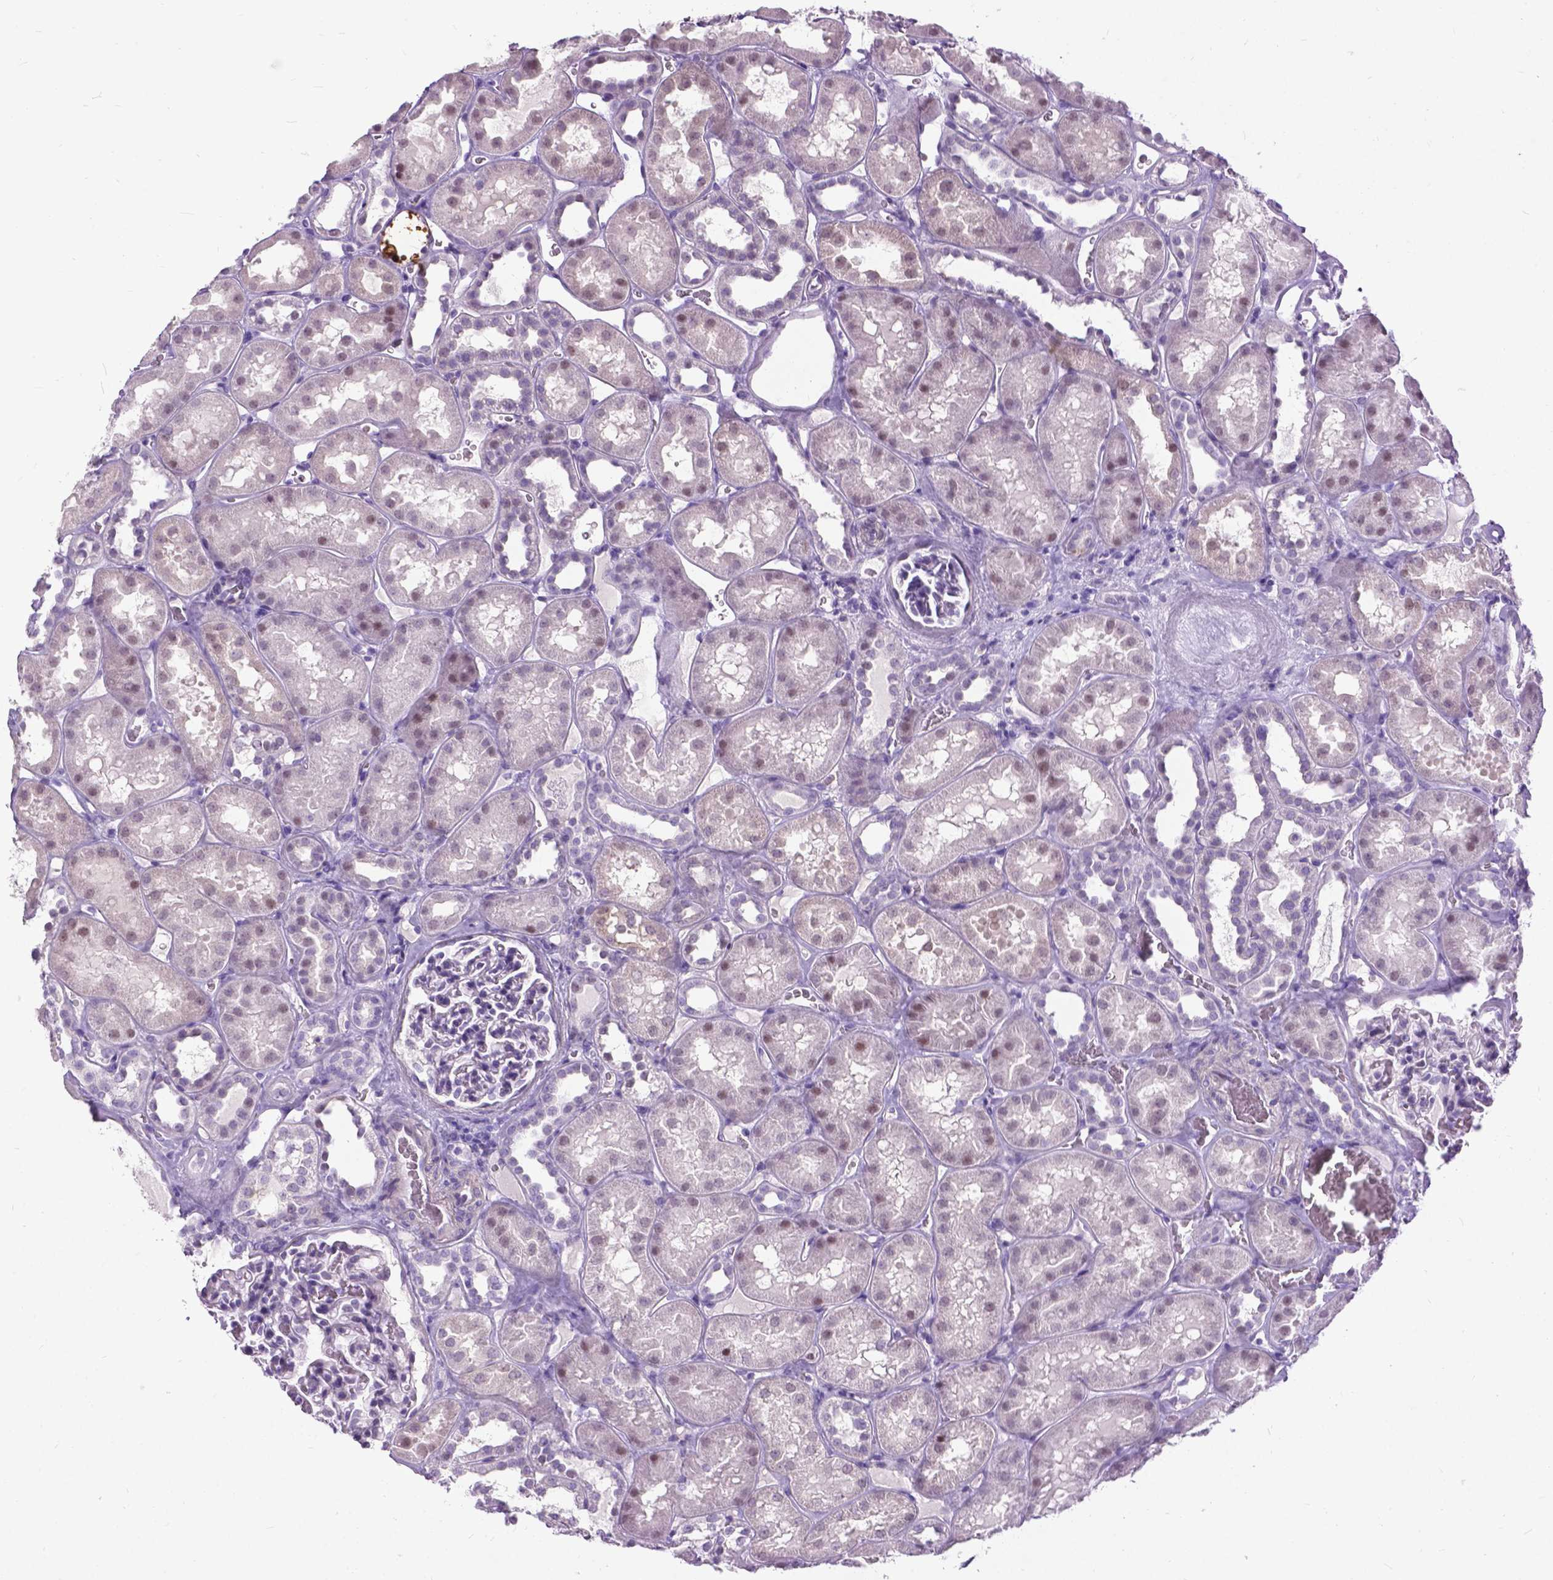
{"staining": {"intensity": "negative", "quantity": "none", "location": "none"}, "tissue": "kidney", "cell_type": "Cells in glomeruli", "image_type": "normal", "snomed": [{"axis": "morphology", "description": "Normal tissue, NOS"}, {"axis": "topography", "description": "Kidney"}], "caption": "Benign kidney was stained to show a protein in brown. There is no significant expression in cells in glomeruli. The staining was performed using DAB to visualize the protein expression in brown, while the nuclei were stained in blue with hematoxylin (Magnification: 20x).", "gene": "PROB1", "patient": {"sex": "female", "age": 41}}